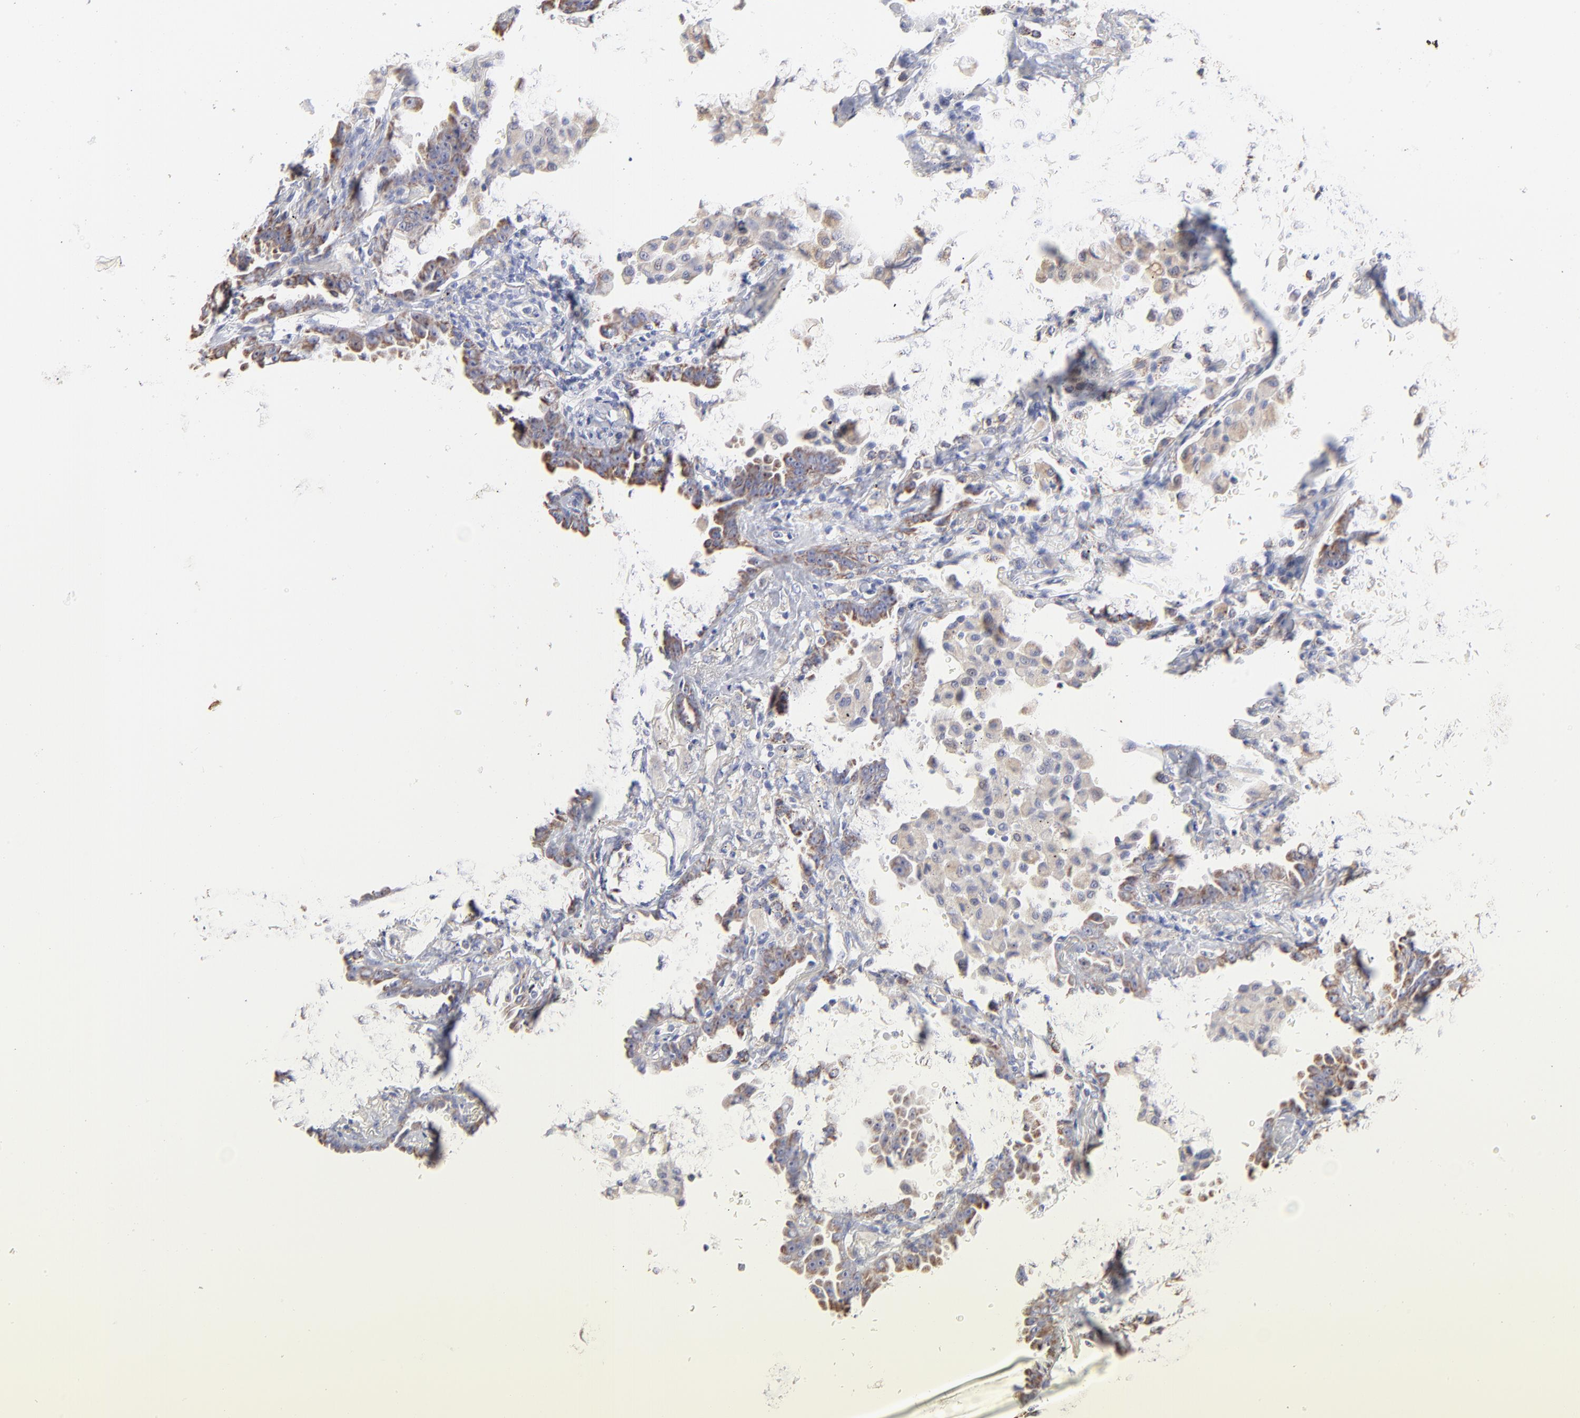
{"staining": {"intensity": "moderate", "quantity": ">75%", "location": "cytoplasmic/membranous"}, "tissue": "lung cancer", "cell_type": "Tumor cells", "image_type": "cancer", "snomed": [{"axis": "morphology", "description": "Adenocarcinoma, NOS"}, {"axis": "topography", "description": "Lung"}], "caption": "Adenocarcinoma (lung) stained for a protein (brown) exhibits moderate cytoplasmic/membranous positive expression in about >75% of tumor cells.", "gene": "TST", "patient": {"sex": "female", "age": 64}}